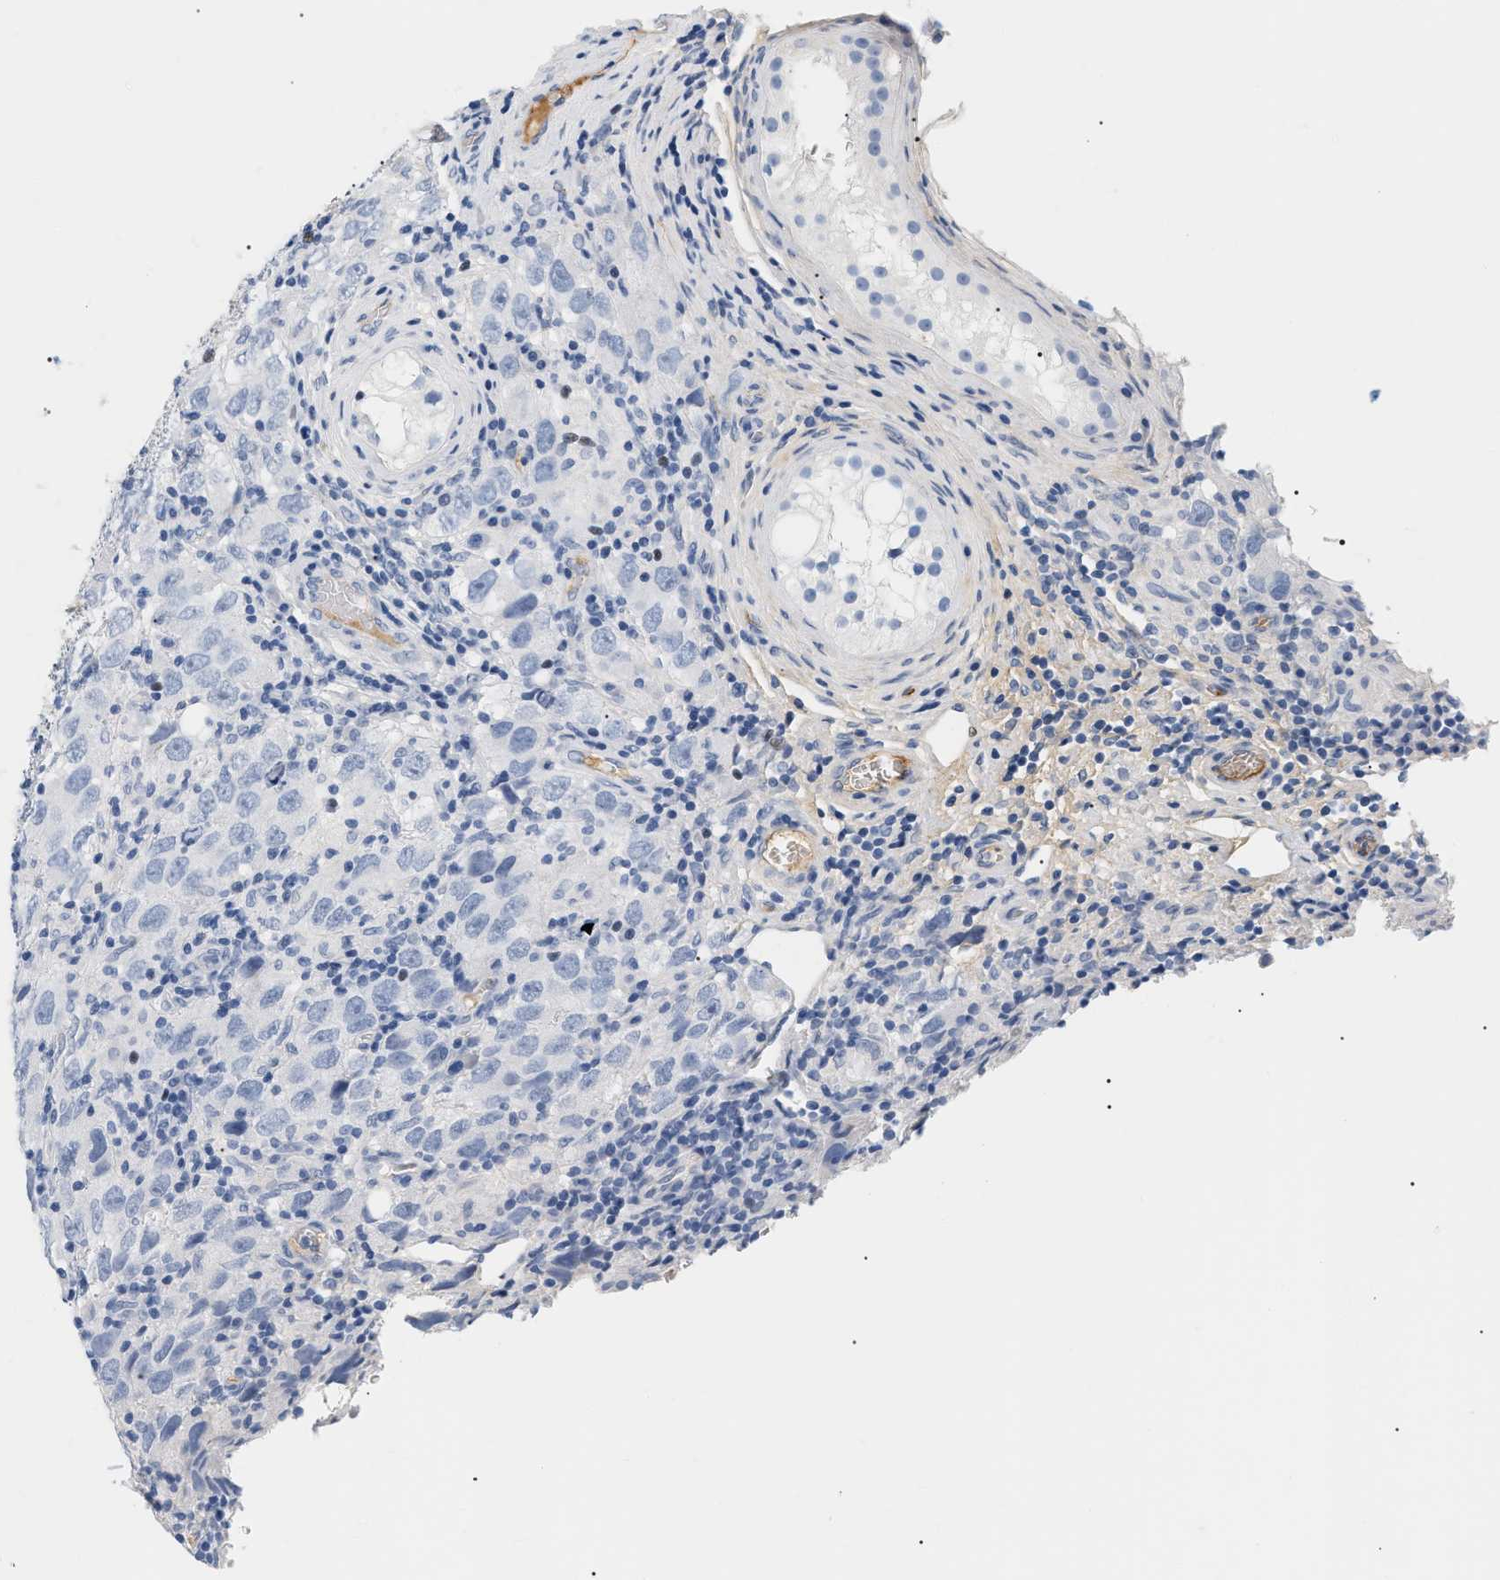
{"staining": {"intensity": "negative", "quantity": "none", "location": "none"}, "tissue": "testis cancer", "cell_type": "Tumor cells", "image_type": "cancer", "snomed": [{"axis": "morphology", "description": "Carcinoma, Embryonal, NOS"}, {"axis": "topography", "description": "Testis"}], "caption": "Tumor cells show no significant expression in testis cancer.", "gene": "CFH", "patient": {"sex": "male", "age": 21}}